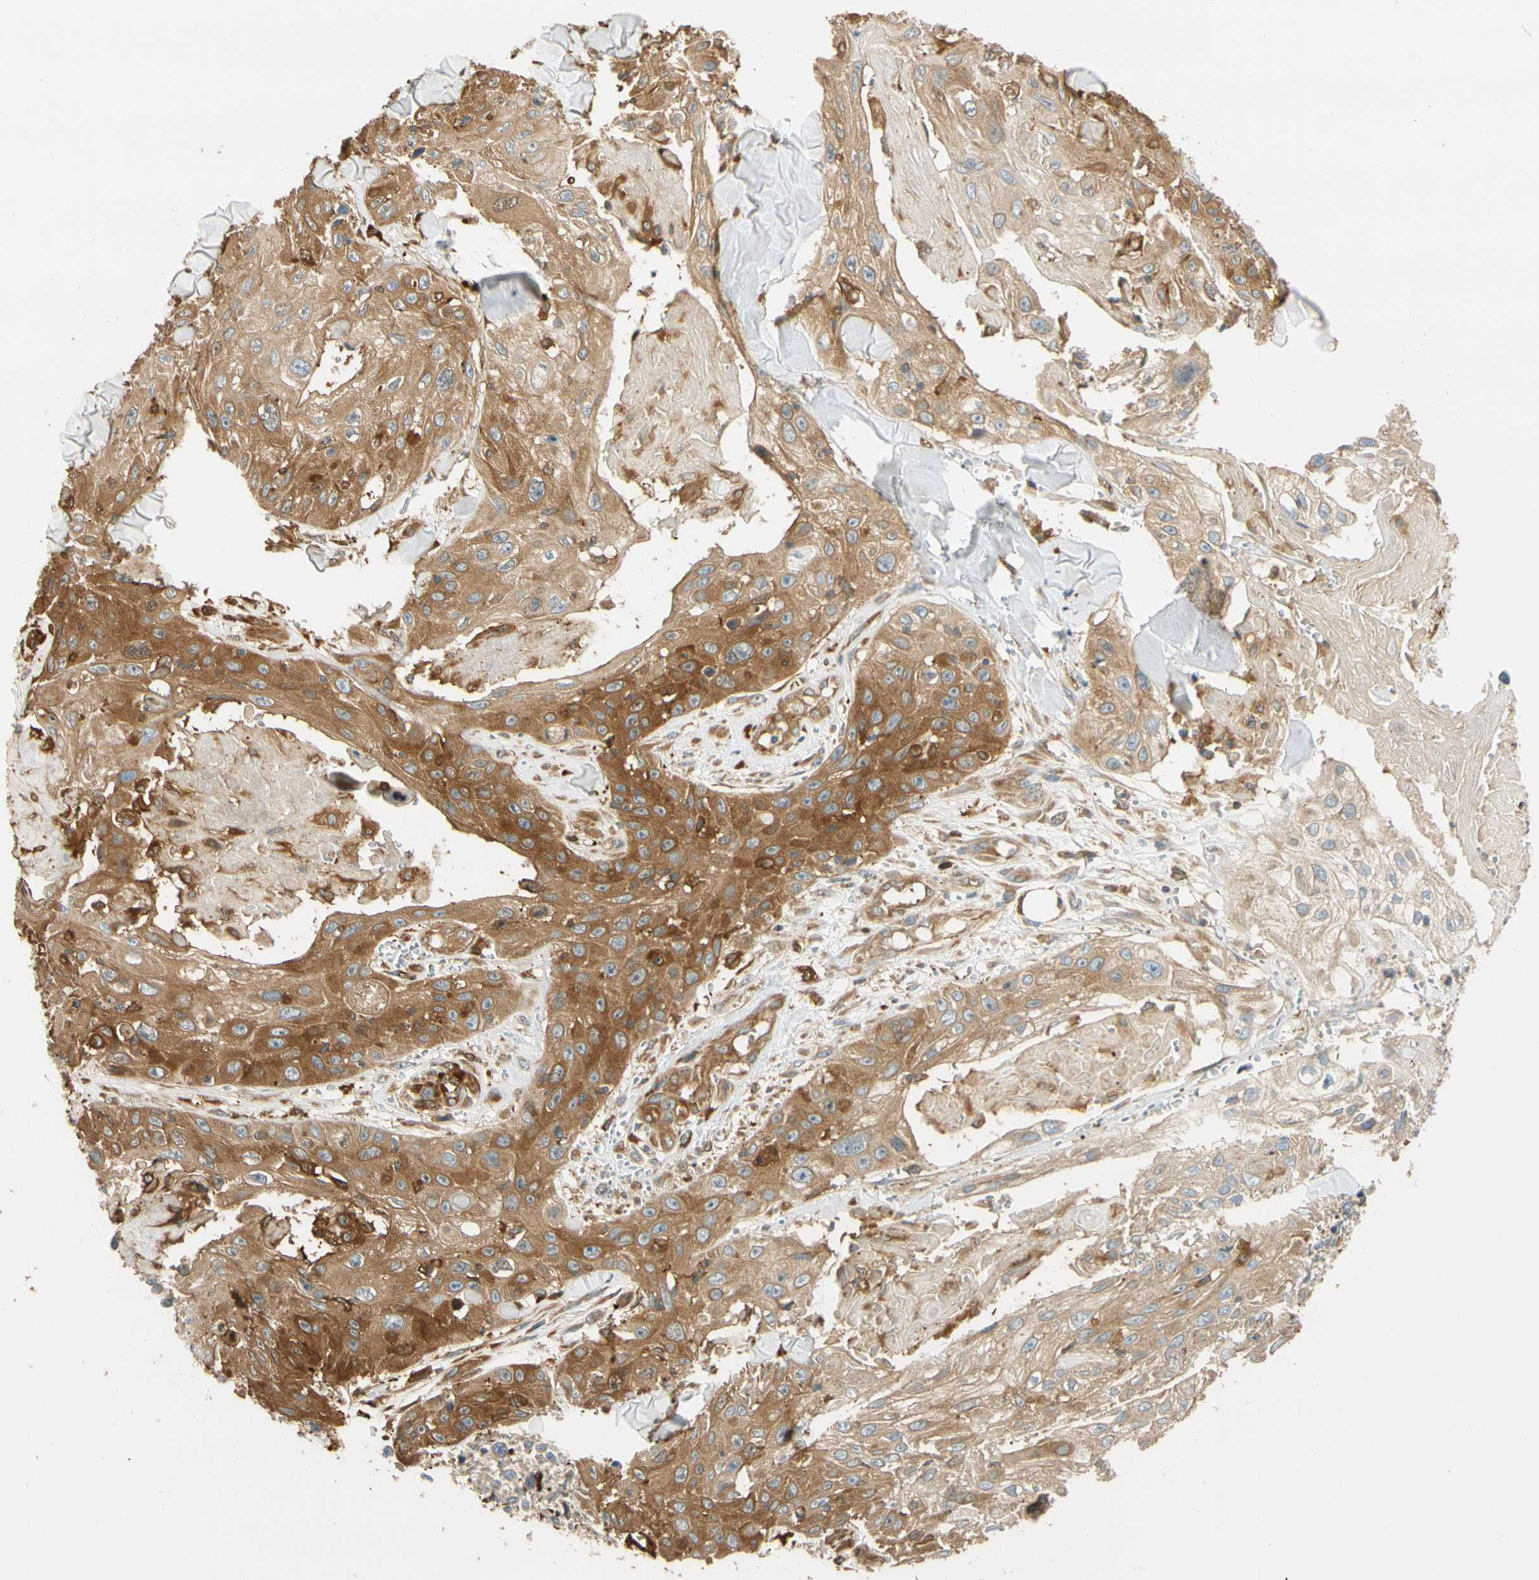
{"staining": {"intensity": "moderate", "quantity": ">75%", "location": "cytoplasmic/membranous"}, "tissue": "skin cancer", "cell_type": "Tumor cells", "image_type": "cancer", "snomed": [{"axis": "morphology", "description": "Squamous cell carcinoma, NOS"}, {"axis": "topography", "description": "Skin"}], "caption": "This micrograph reveals immunohistochemistry staining of skin cancer (squamous cell carcinoma), with medium moderate cytoplasmic/membranous positivity in approximately >75% of tumor cells.", "gene": "PARP14", "patient": {"sex": "male", "age": 86}}